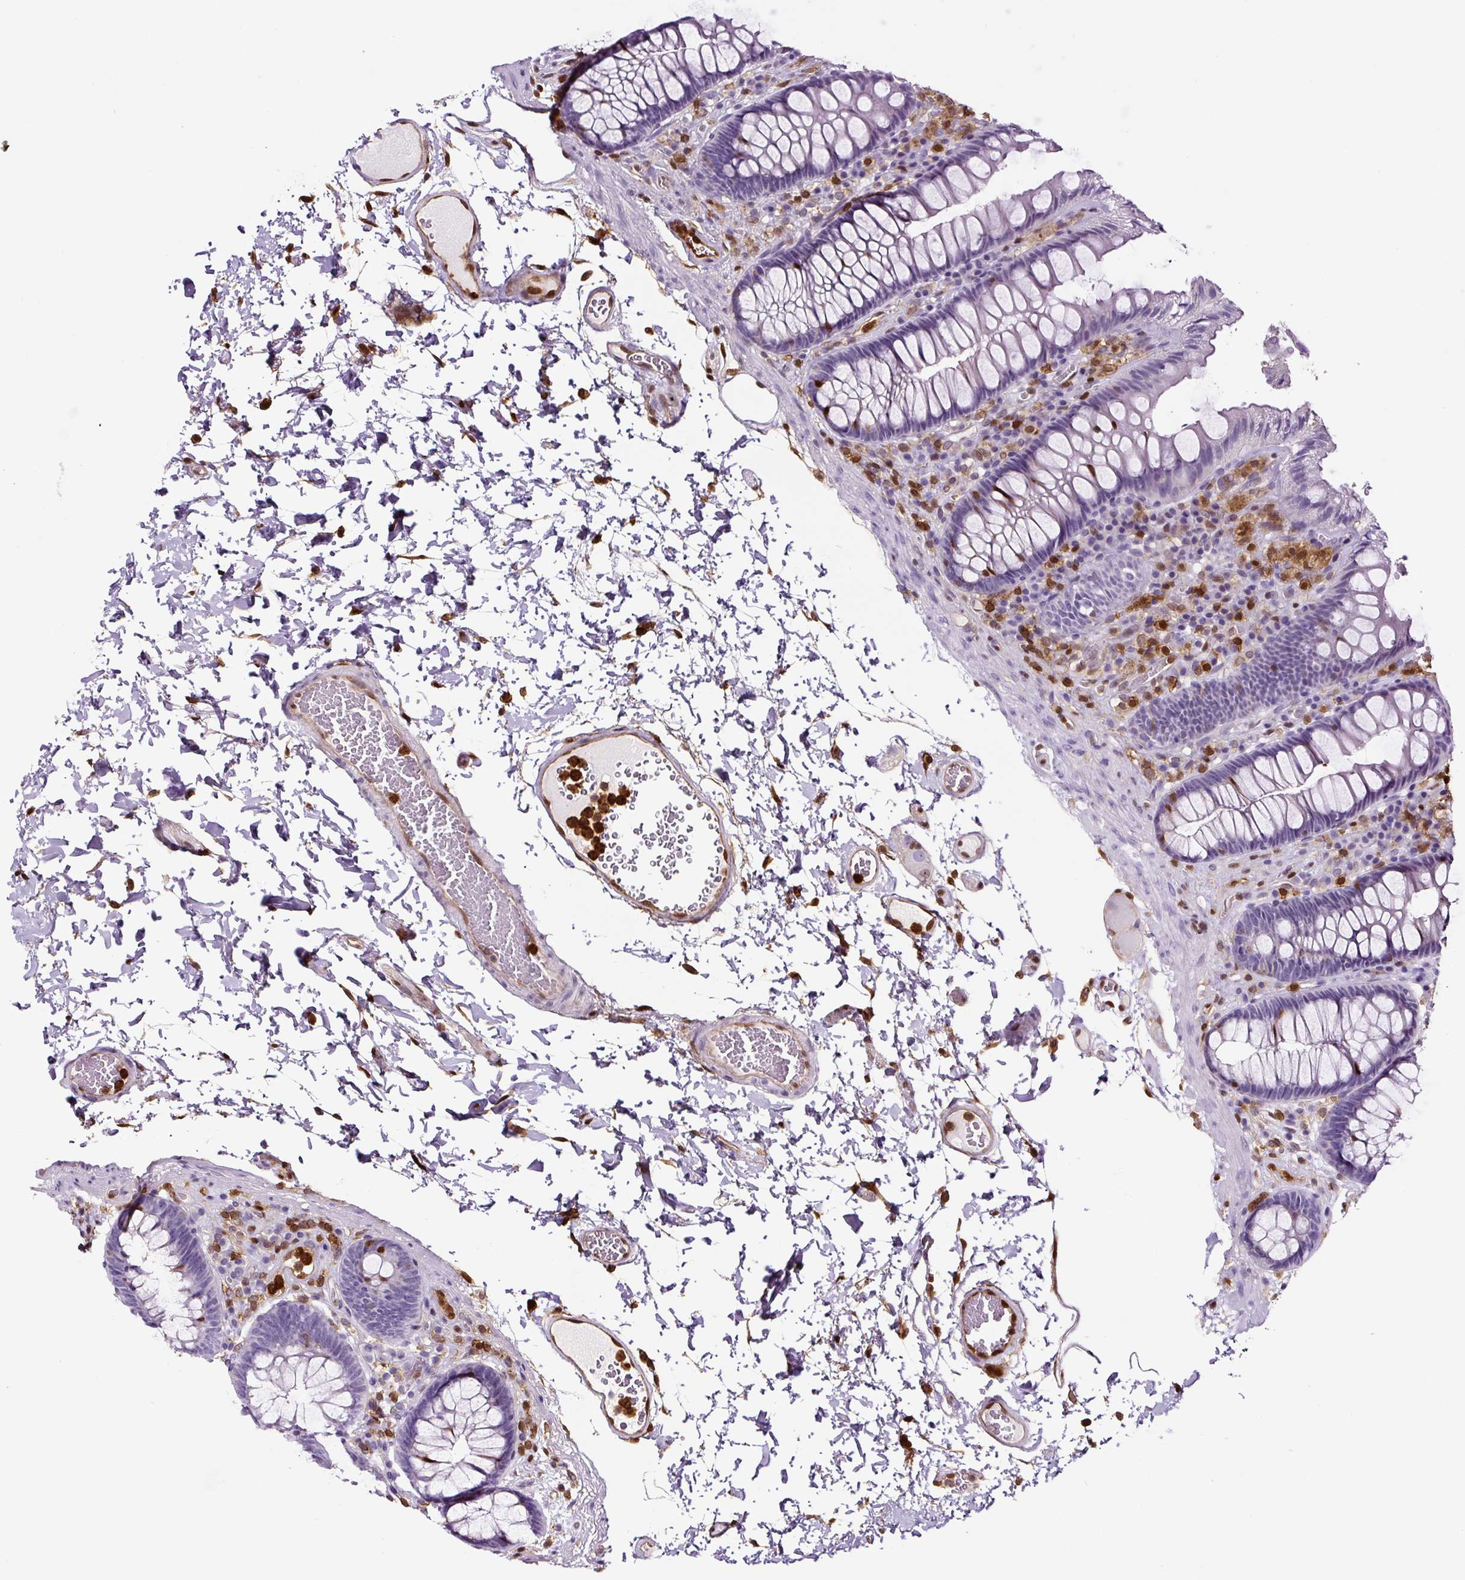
{"staining": {"intensity": "moderate", "quantity": ">75%", "location": "cytoplasmic/membranous,nuclear"}, "tissue": "colon", "cell_type": "Endothelial cells", "image_type": "normal", "snomed": [{"axis": "morphology", "description": "Normal tissue, NOS"}, {"axis": "topography", "description": "Colon"}, {"axis": "topography", "description": "Peripheral nerve tissue"}], "caption": "Immunohistochemical staining of benign colon exhibits medium levels of moderate cytoplasmic/membranous,nuclear staining in about >75% of endothelial cells.", "gene": "ANXA1", "patient": {"sex": "male", "age": 84}}